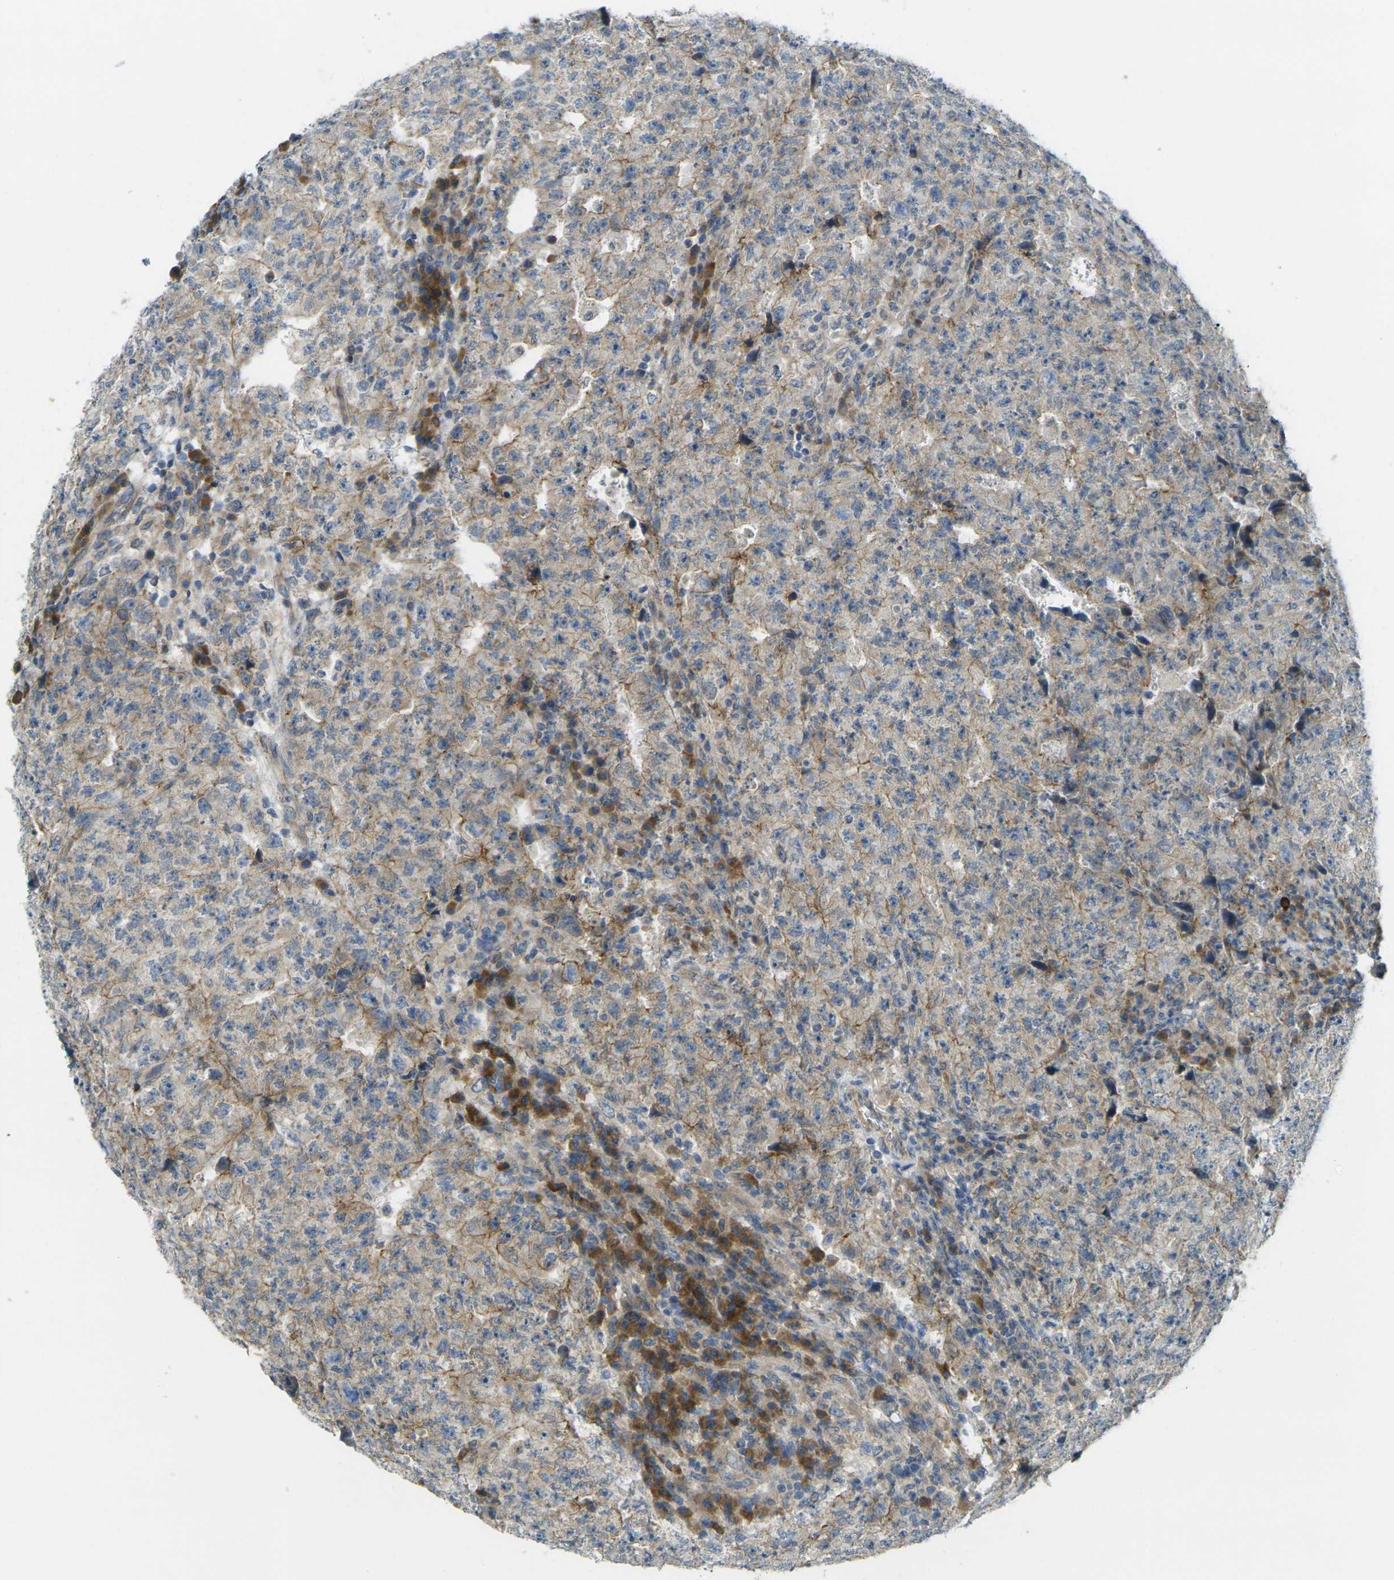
{"staining": {"intensity": "weak", "quantity": "<25%", "location": "cytoplasmic/membranous"}, "tissue": "testis cancer", "cell_type": "Tumor cells", "image_type": "cancer", "snomed": [{"axis": "morphology", "description": "Necrosis, NOS"}, {"axis": "morphology", "description": "Carcinoma, Embryonal, NOS"}, {"axis": "topography", "description": "Testis"}], "caption": "Immunohistochemistry image of neoplastic tissue: human testis embryonal carcinoma stained with DAB (3,3'-diaminobenzidine) demonstrates no significant protein expression in tumor cells. Brightfield microscopy of immunohistochemistry stained with DAB (3,3'-diaminobenzidine) (brown) and hematoxylin (blue), captured at high magnification.", "gene": "RHBDD1", "patient": {"sex": "male", "age": 19}}